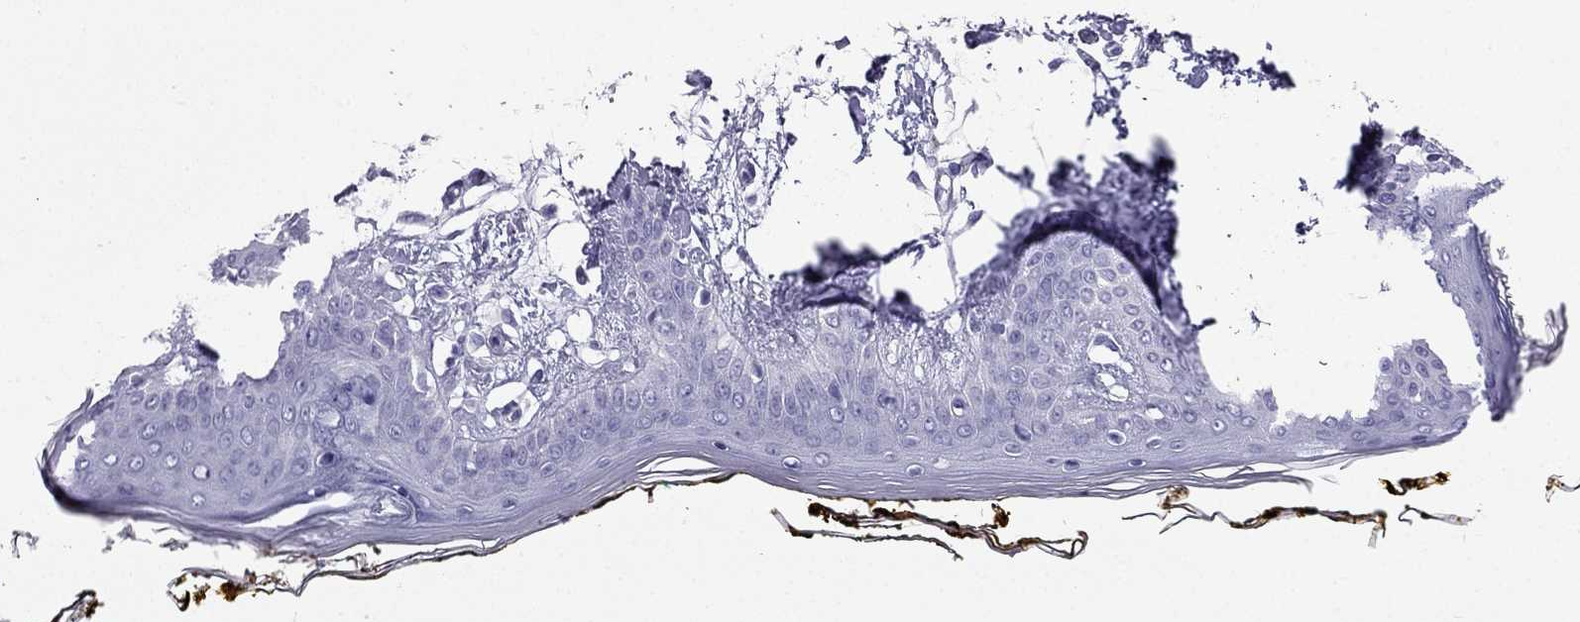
{"staining": {"intensity": "negative", "quantity": "none", "location": "none"}, "tissue": "skin", "cell_type": "Fibroblasts", "image_type": "normal", "snomed": [{"axis": "morphology", "description": "Normal tissue, NOS"}, {"axis": "topography", "description": "Skin"}], "caption": "Immunohistochemistry (IHC) micrograph of unremarkable skin stained for a protein (brown), which demonstrates no expression in fibroblasts.", "gene": "GJA8", "patient": {"sex": "female", "age": 34}}